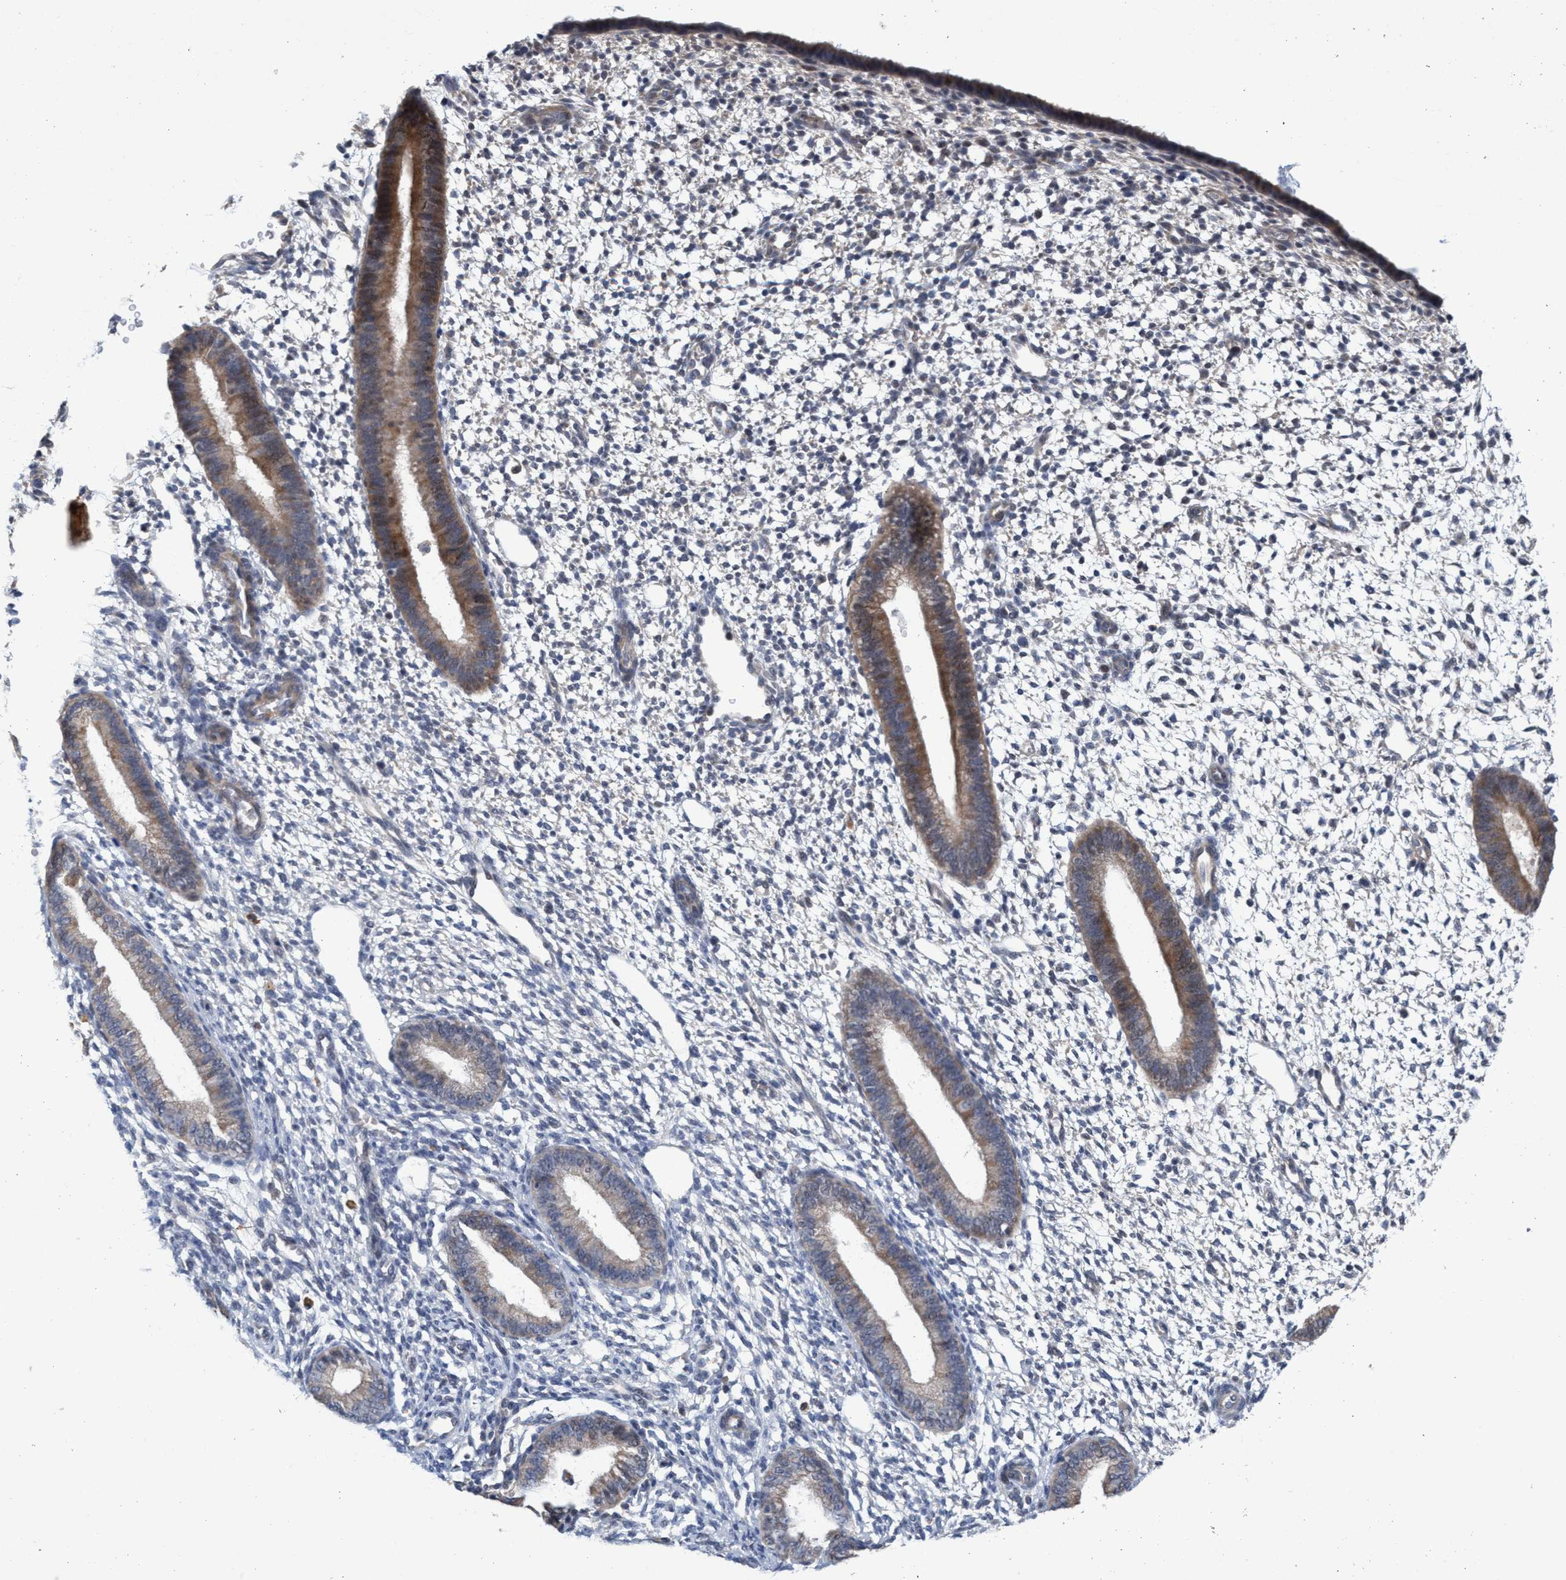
{"staining": {"intensity": "weak", "quantity": "<25%", "location": "cytoplasmic/membranous"}, "tissue": "endometrium", "cell_type": "Cells in endometrial stroma", "image_type": "normal", "snomed": [{"axis": "morphology", "description": "Normal tissue, NOS"}, {"axis": "topography", "description": "Endometrium"}], "caption": "Immunohistochemical staining of normal endometrium shows no significant expression in cells in endometrial stroma.", "gene": "ZNF677", "patient": {"sex": "female", "age": 46}}